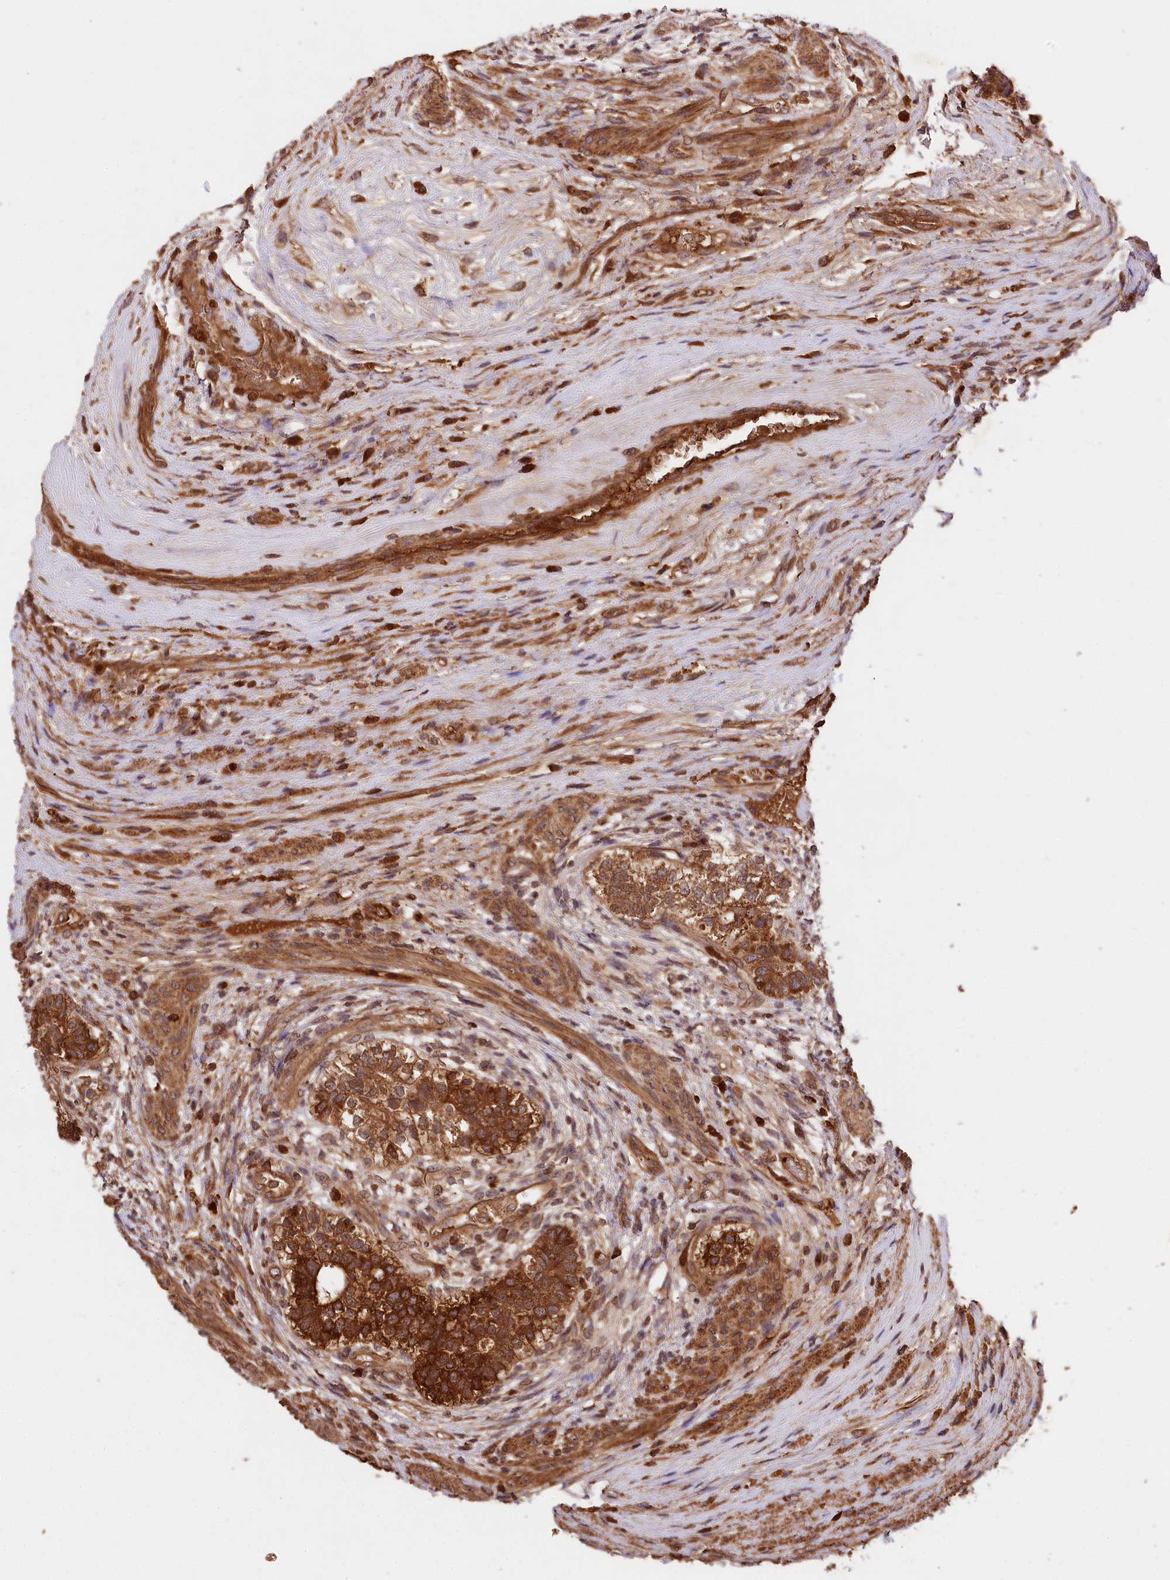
{"staining": {"intensity": "strong", "quantity": ">75%", "location": "cytoplasmic/membranous"}, "tissue": "testis cancer", "cell_type": "Tumor cells", "image_type": "cancer", "snomed": [{"axis": "morphology", "description": "Carcinoma, Embryonal, NOS"}, {"axis": "topography", "description": "Testis"}], "caption": "Testis embryonal carcinoma stained with DAB immunohistochemistry (IHC) displays high levels of strong cytoplasmic/membranous expression in approximately >75% of tumor cells. Using DAB (3,3'-diaminobenzidine) (brown) and hematoxylin (blue) stains, captured at high magnification using brightfield microscopy.", "gene": "MCF2L2", "patient": {"sex": "male", "age": 26}}